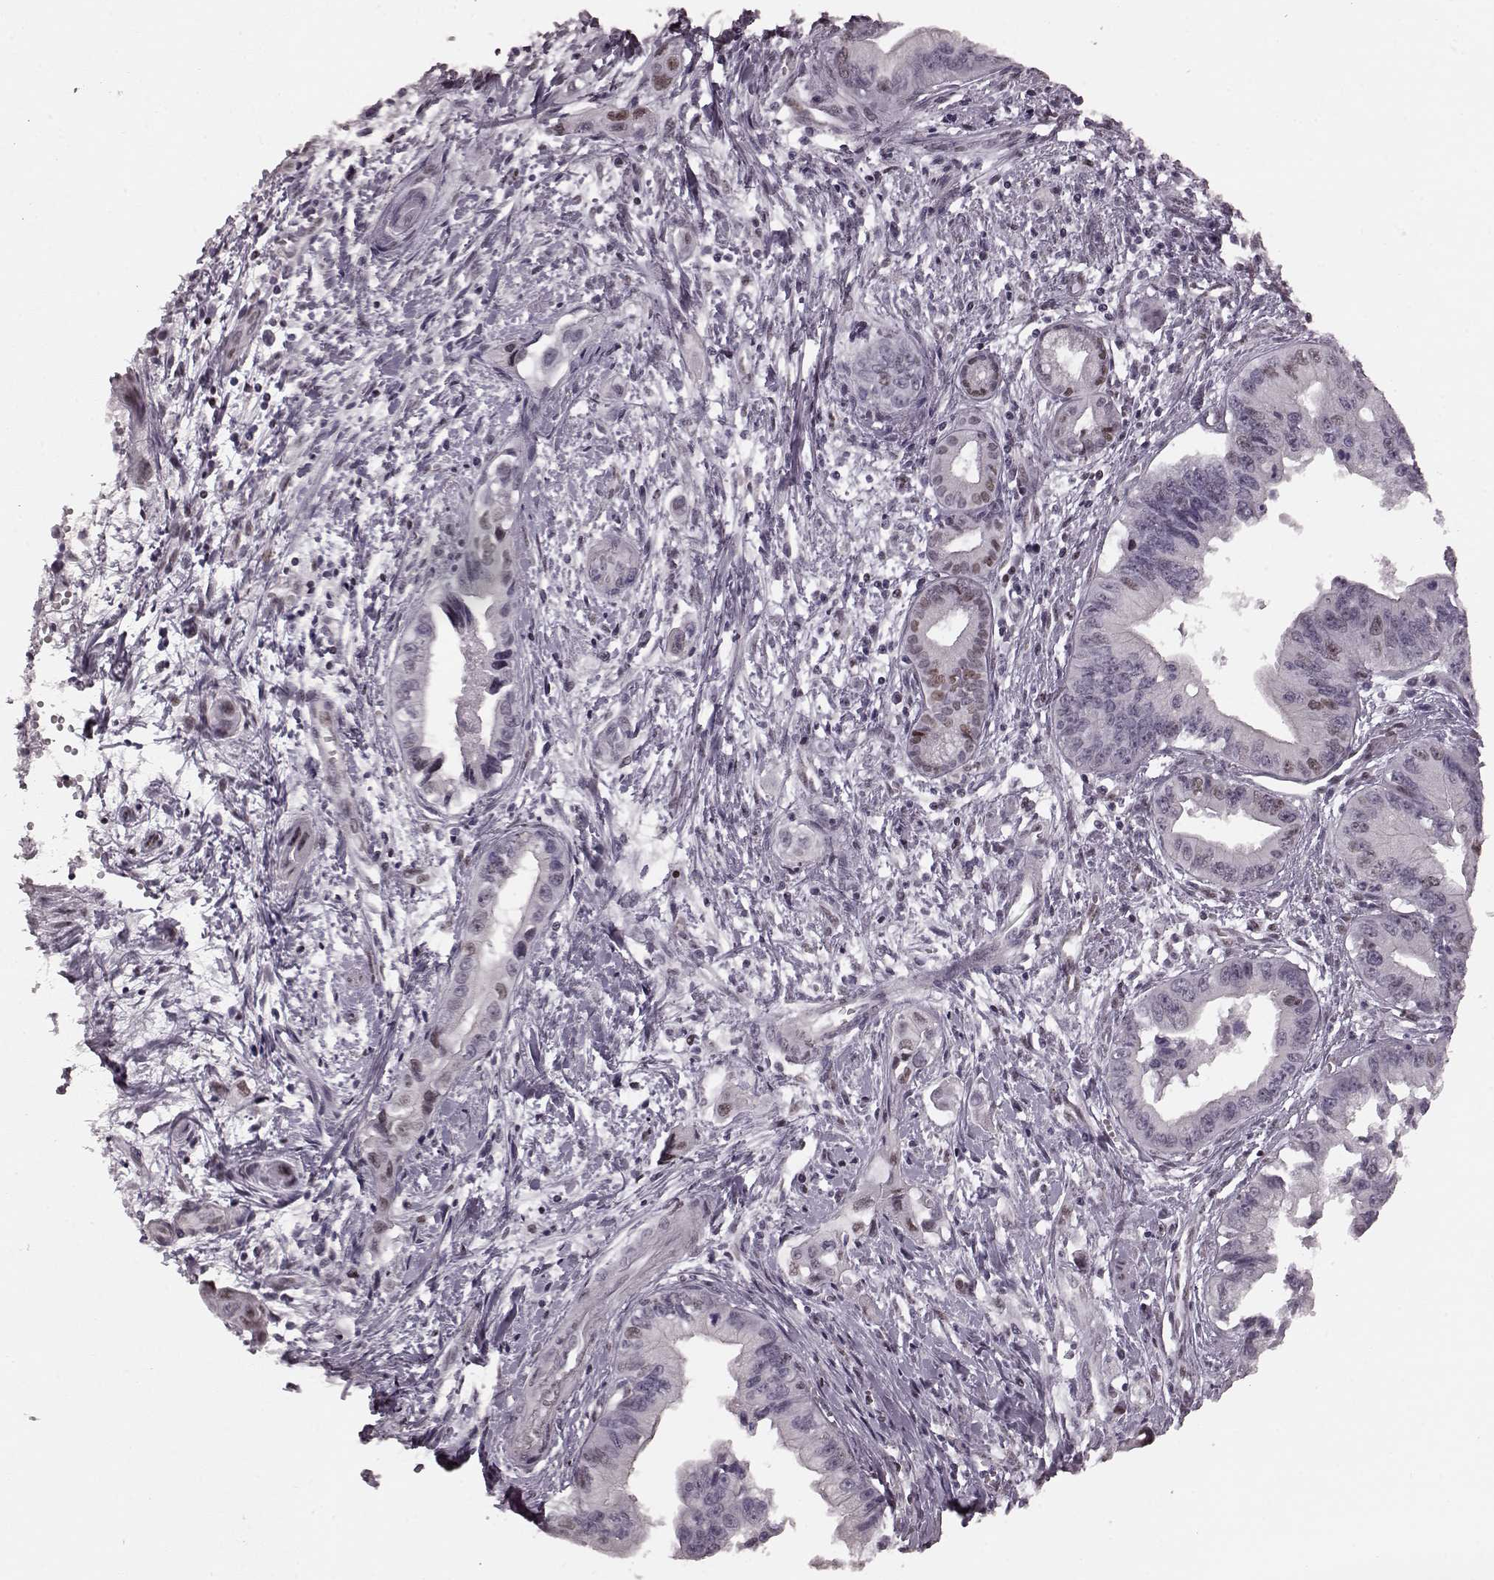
{"staining": {"intensity": "weak", "quantity": "<25%", "location": "nuclear"}, "tissue": "pancreatic cancer", "cell_type": "Tumor cells", "image_type": "cancer", "snomed": [{"axis": "morphology", "description": "Adenocarcinoma, NOS"}, {"axis": "topography", "description": "Pancreas"}], "caption": "Immunohistochemistry photomicrograph of human pancreatic adenocarcinoma stained for a protein (brown), which shows no positivity in tumor cells.", "gene": "NR2C1", "patient": {"sex": "male", "age": 60}}